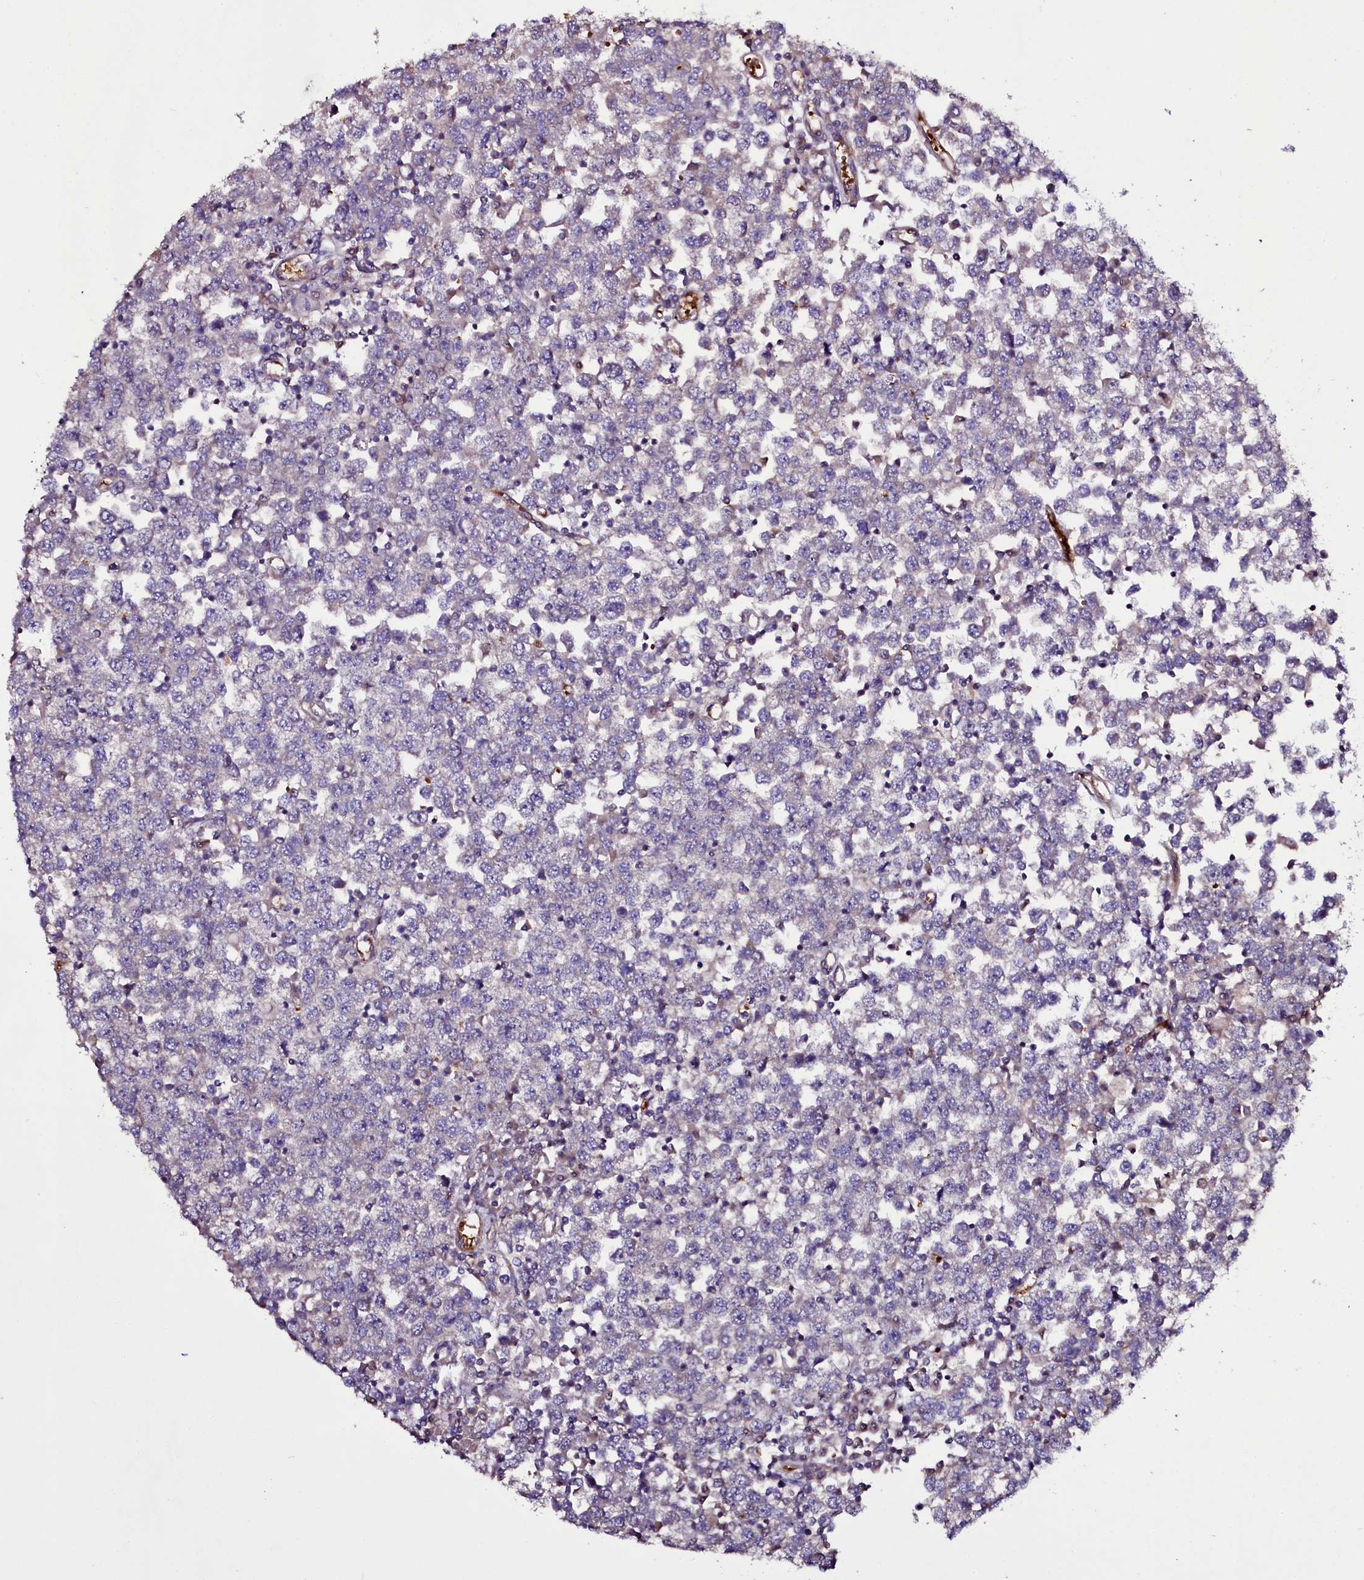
{"staining": {"intensity": "negative", "quantity": "none", "location": "none"}, "tissue": "testis cancer", "cell_type": "Tumor cells", "image_type": "cancer", "snomed": [{"axis": "morphology", "description": "Seminoma, NOS"}, {"axis": "topography", "description": "Testis"}], "caption": "Testis seminoma stained for a protein using IHC shows no positivity tumor cells.", "gene": "MEX3C", "patient": {"sex": "male", "age": 65}}